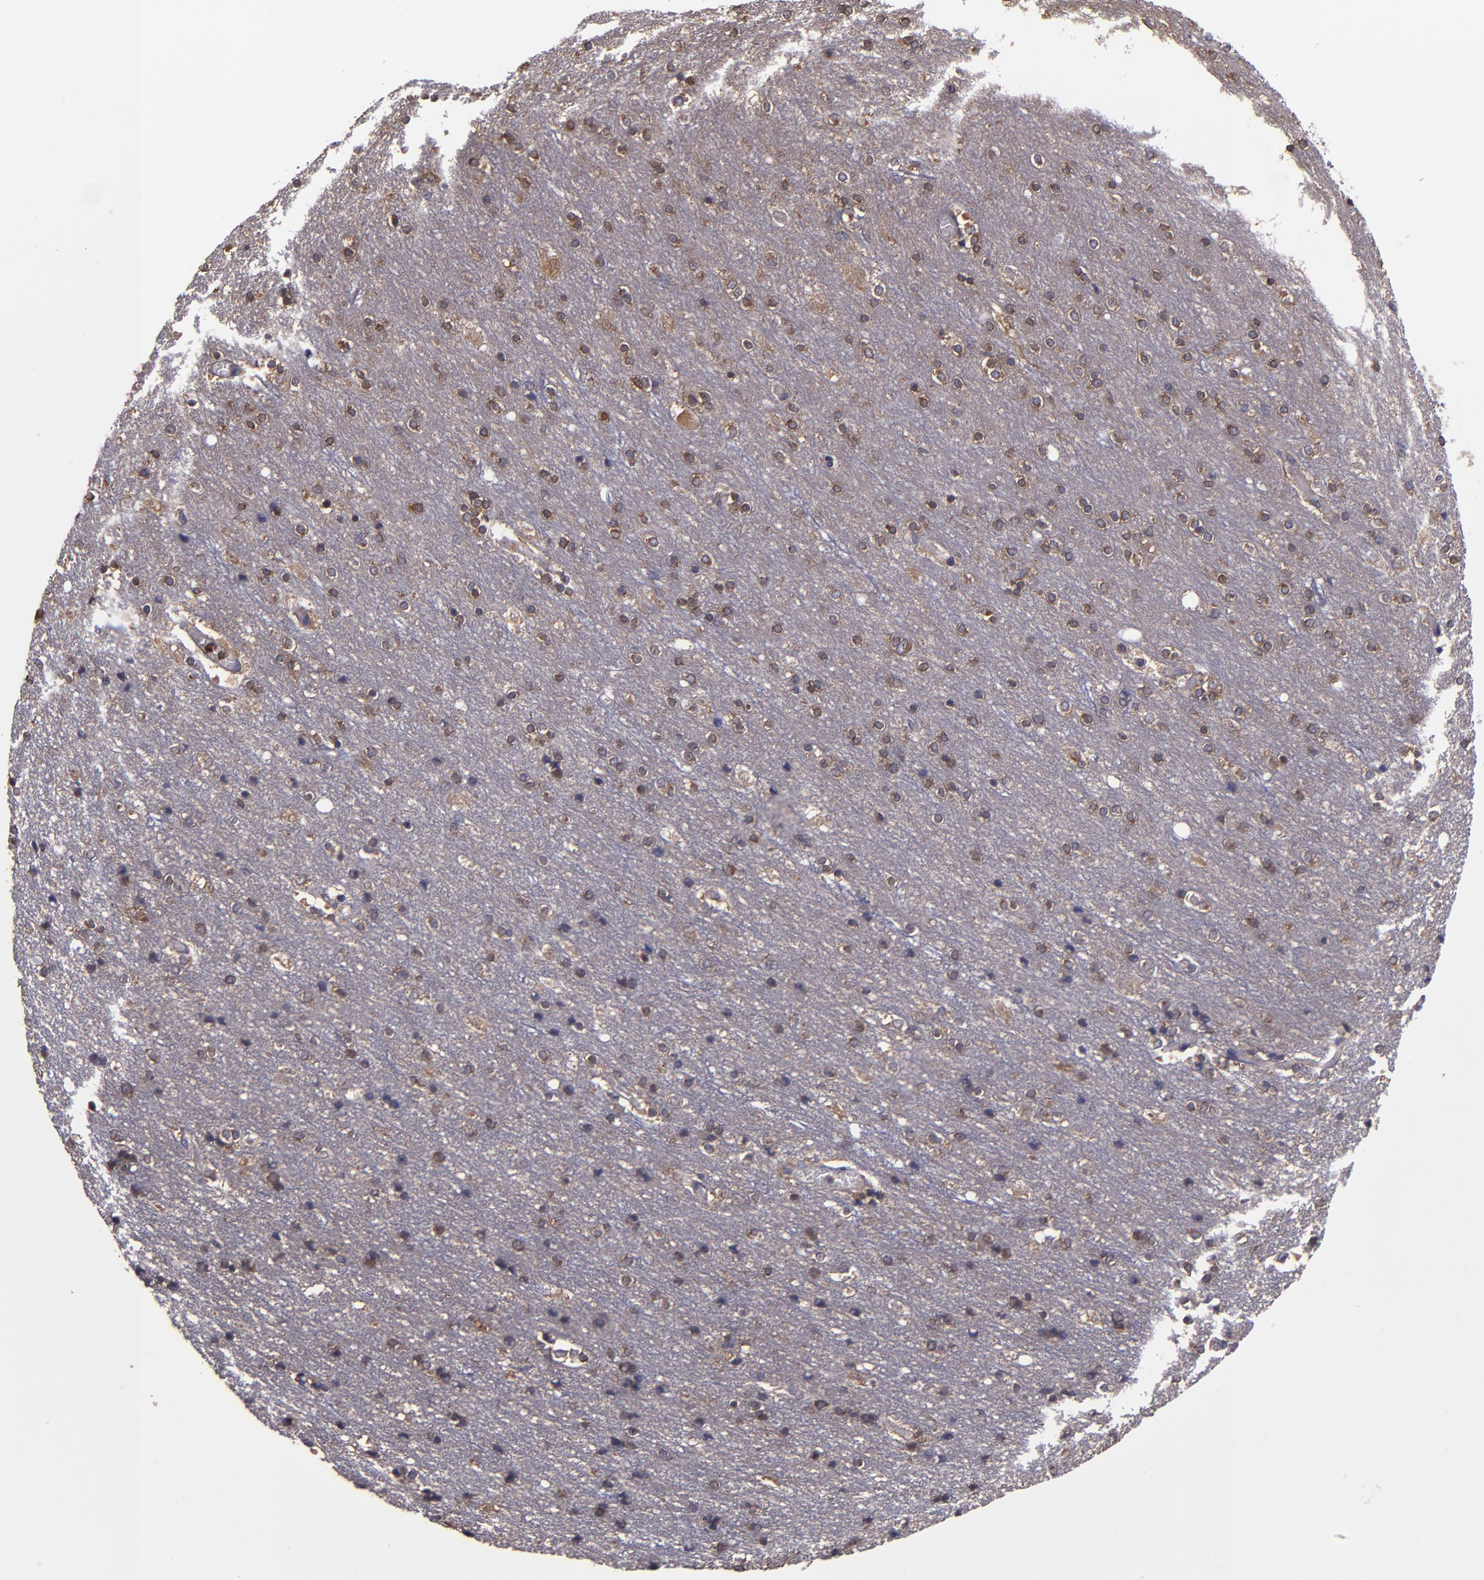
{"staining": {"intensity": "weak", "quantity": "<25%", "location": "cytoplasmic/membranous"}, "tissue": "cerebral cortex", "cell_type": "Endothelial cells", "image_type": "normal", "snomed": [{"axis": "morphology", "description": "Normal tissue, NOS"}, {"axis": "topography", "description": "Cerebral cortex"}], "caption": "Protein analysis of benign cerebral cortex shows no significant positivity in endothelial cells. Brightfield microscopy of immunohistochemistry stained with DAB (brown) and hematoxylin (blue), captured at high magnification.", "gene": "CARS1", "patient": {"sex": "female", "age": 54}}